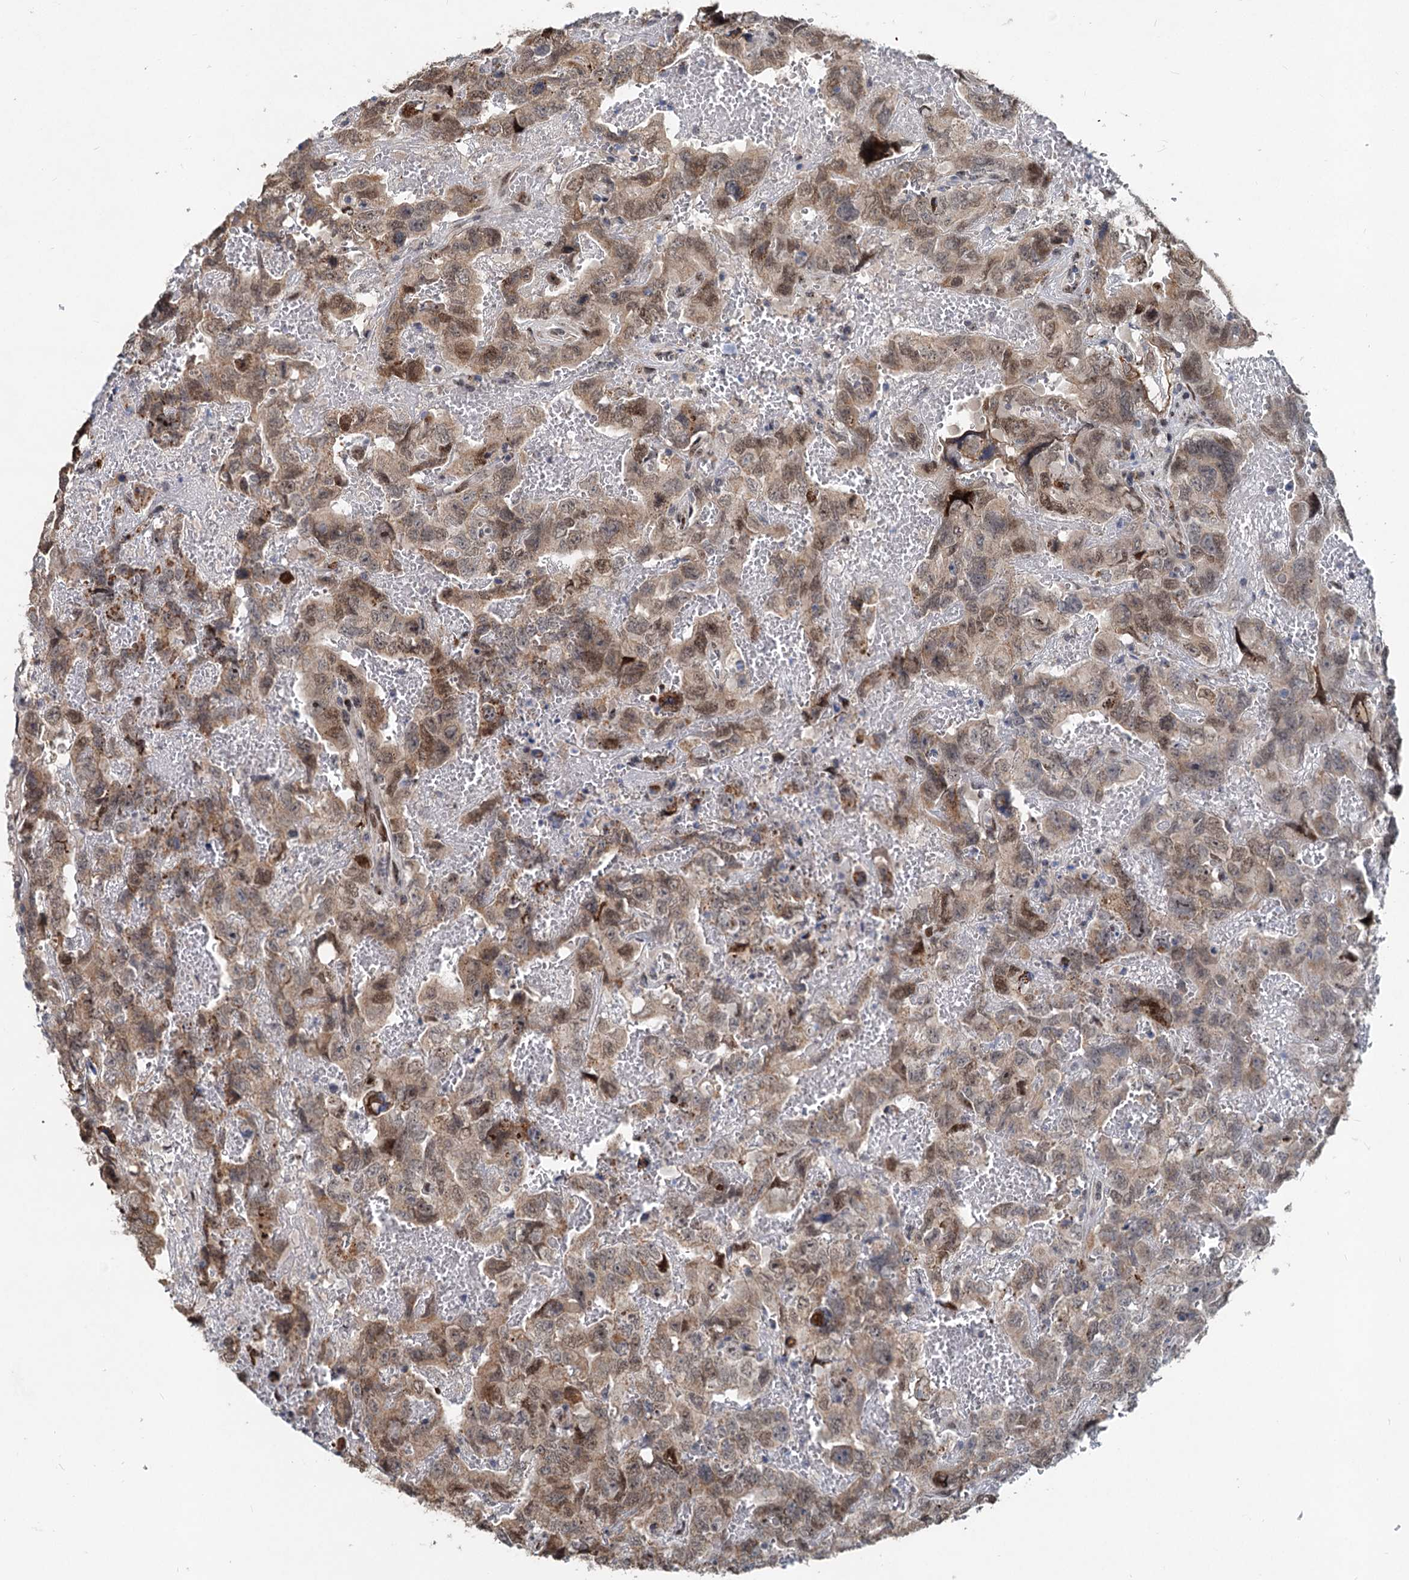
{"staining": {"intensity": "moderate", "quantity": "25%-75%", "location": "cytoplasmic/membranous,nuclear"}, "tissue": "testis cancer", "cell_type": "Tumor cells", "image_type": "cancer", "snomed": [{"axis": "morphology", "description": "Carcinoma, Embryonal, NOS"}, {"axis": "topography", "description": "Testis"}], "caption": "Protein staining by IHC exhibits moderate cytoplasmic/membranous and nuclear staining in approximately 25%-75% of tumor cells in testis cancer.", "gene": "RITA1", "patient": {"sex": "male", "age": 45}}